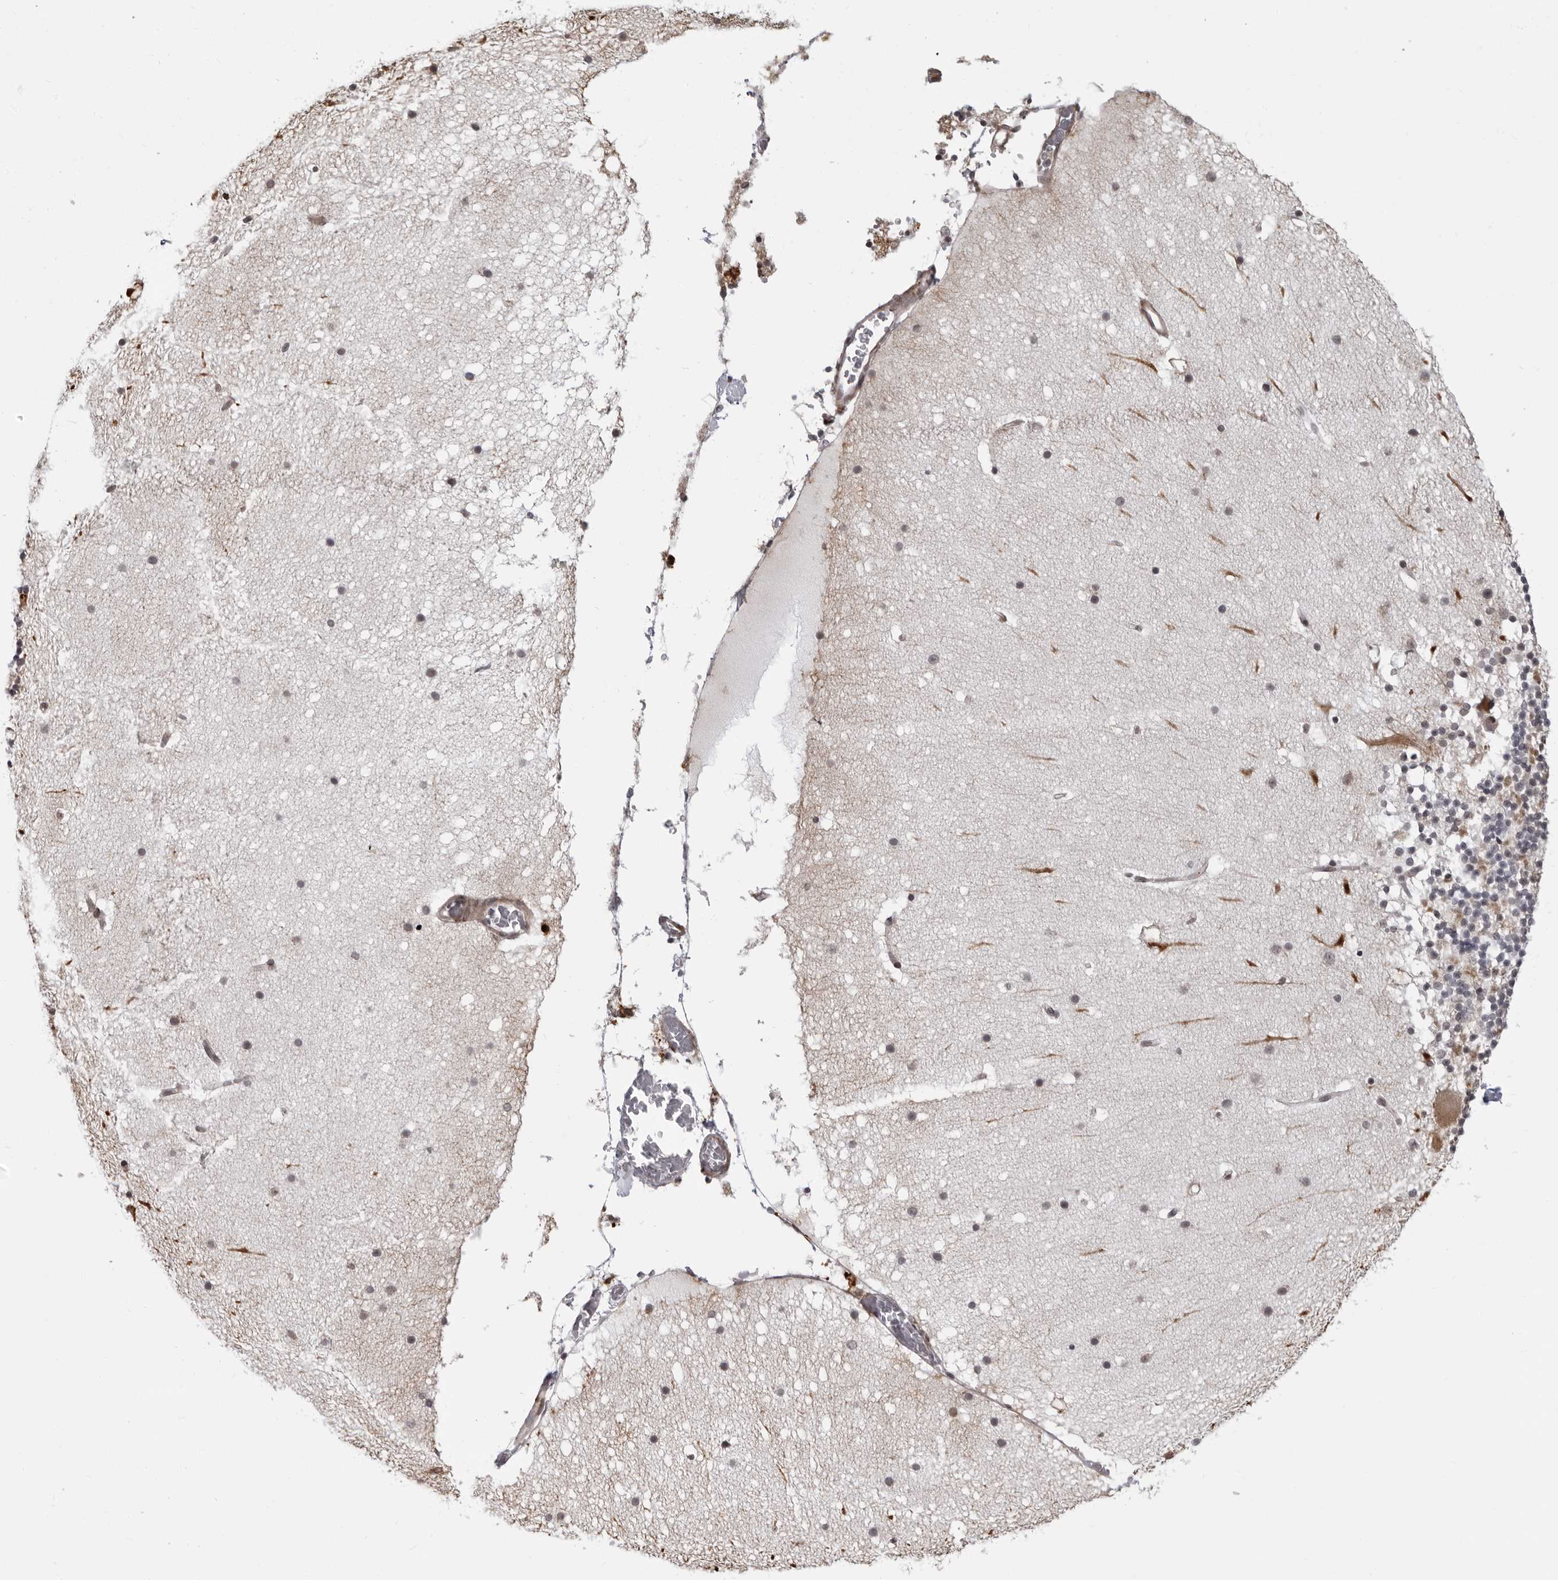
{"staining": {"intensity": "negative", "quantity": "none", "location": "none"}, "tissue": "cerebellum", "cell_type": "Cells in granular layer", "image_type": "normal", "snomed": [{"axis": "morphology", "description": "Normal tissue, NOS"}, {"axis": "topography", "description": "Cerebellum"}], "caption": "DAB immunohistochemical staining of unremarkable cerebellum displays no significant staining in cells in granular layer. Brightfield microscopy of immunohistochemistry stained with DAB (3,3'-diaminobenzidine) (brown) and hematoxylin (blue), captured at high magnification.", "gene": "RTCA", "patient": {"sex": "male", "age": 57}}